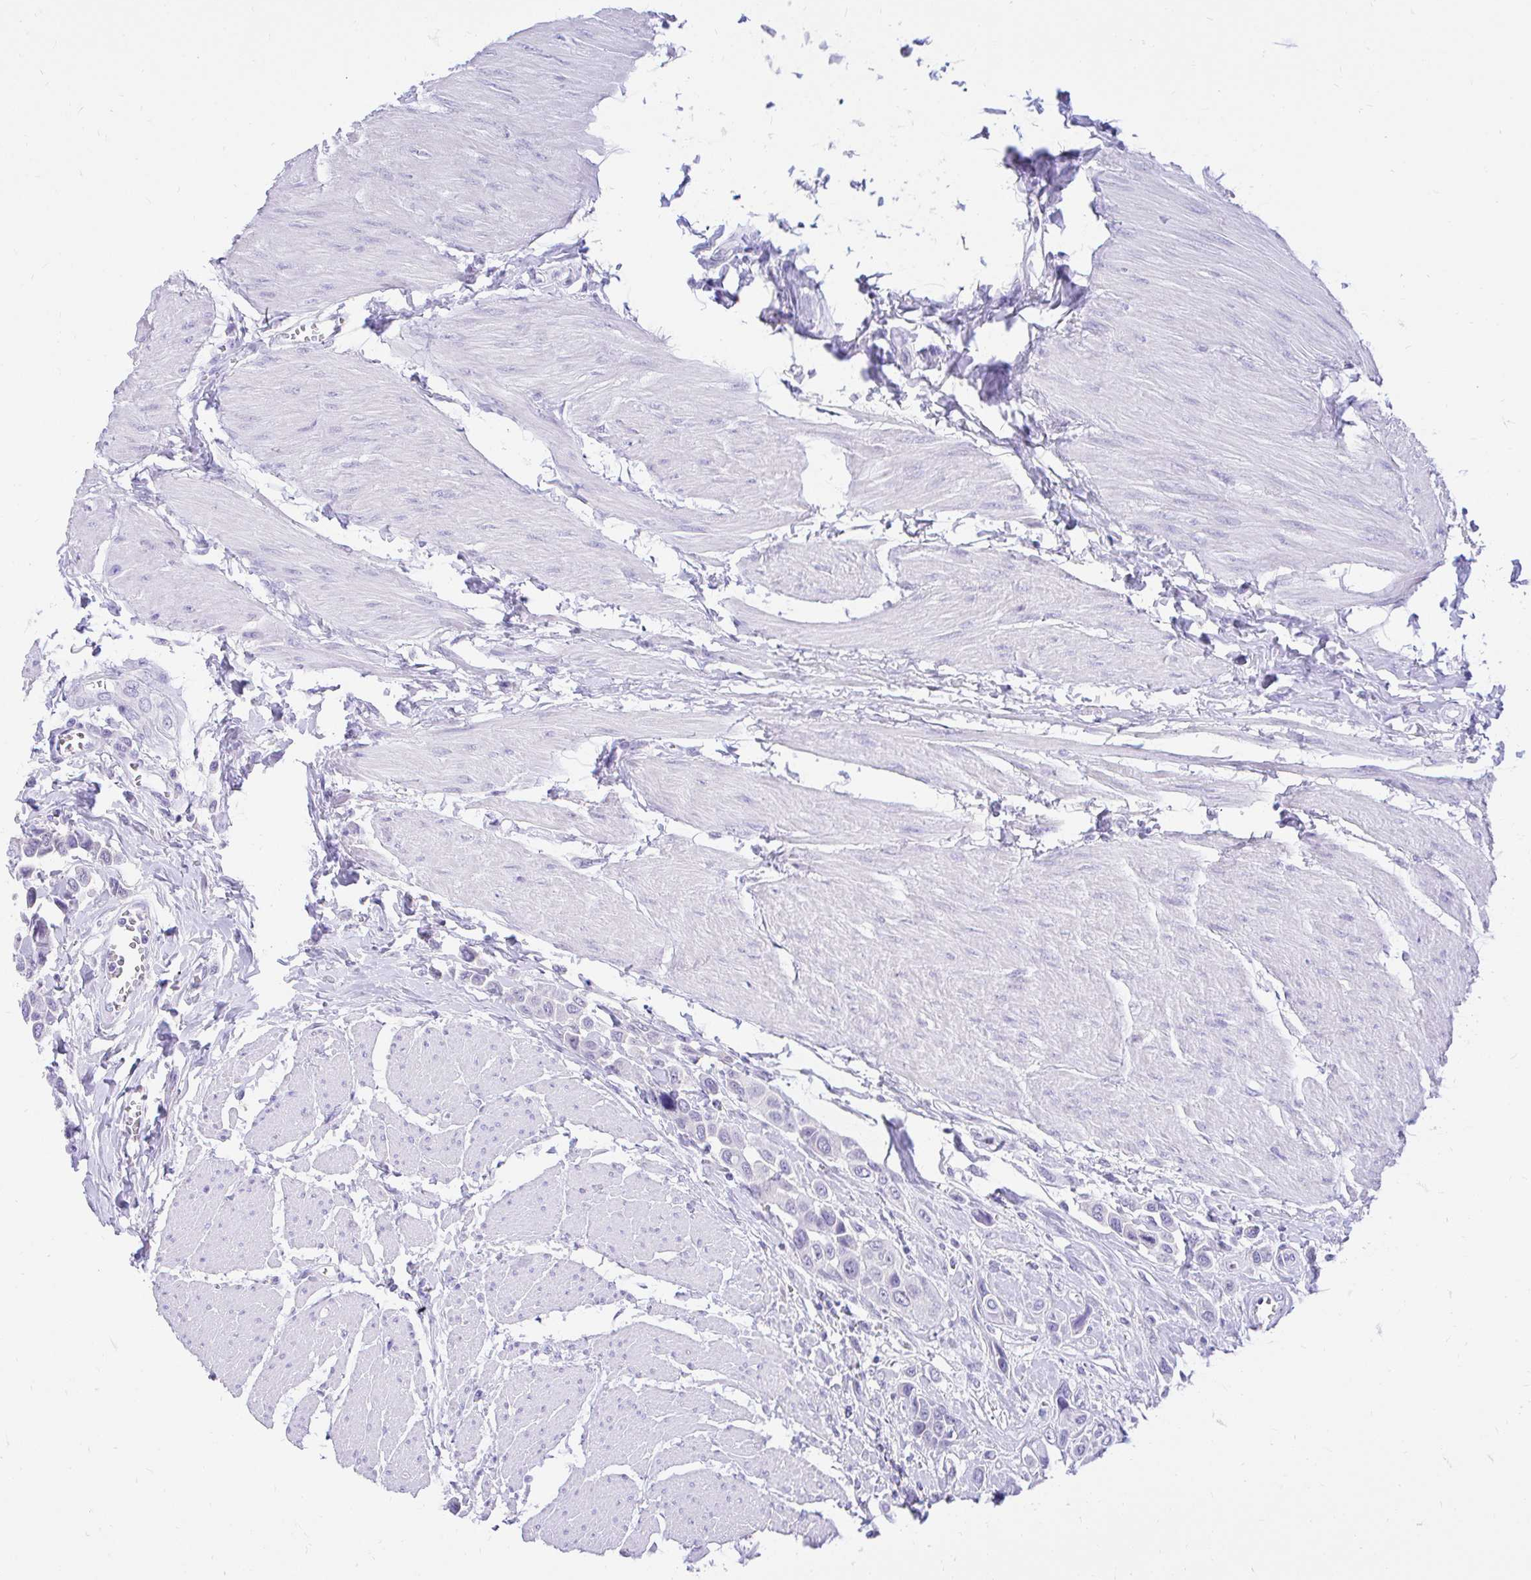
{"staining": {"intensity": "negative", "quantity": "none", "location": "none"}, "tissue": "urothelial cancer", "cell_type": "Tumor cells", "image_type": "cancer", "snomed": [{"axis": "morphology", "description": "Urothelial carcinoma, High grade"}, {"axis": "topography", "description": "Urinary bladder"}], "caption": "IHC photomicrograph of neoplastic tissue: urothelial cancer stained with DAB (3,3'-diaminobenzidine) demonstrates no significant protein expression in tumor cells.", "gene": "FATE1", "patient": {"sex": "male", "age": 50}}